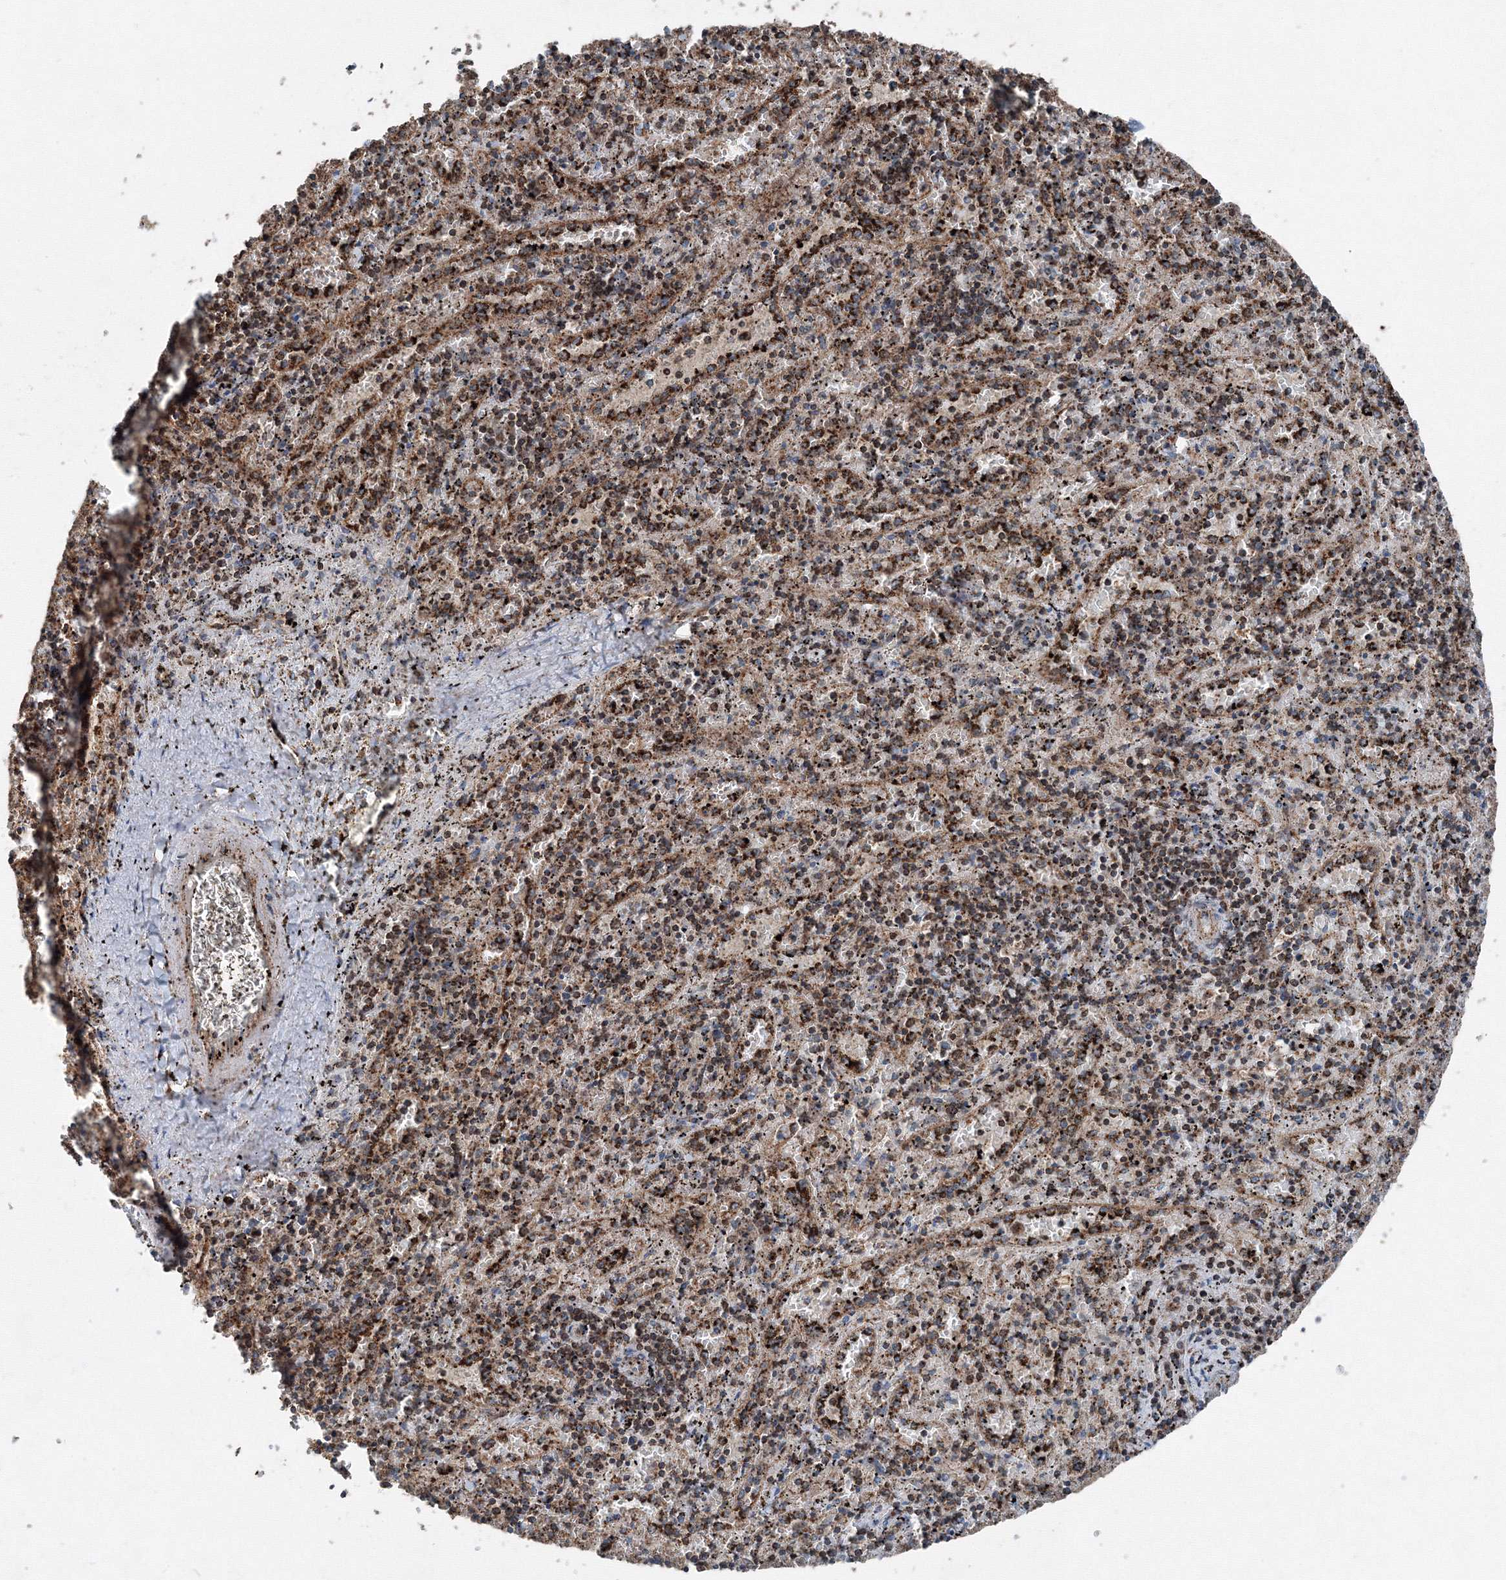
{"staining": {"intensity": "moderate", "quantity": ">75%", "location": "cytoplasmic/membranous"}, "tissue": "spleen", "cell_type": "Cells in red pulp", "image_type": "normal", "snomed": [{"axis": "morphology", "description": "Normal tissue, NOS"}, {"axis": "topography", "description": "Spleen"}], "caption": "Protein staining displays moderate cytoplasmic/membranous expression in approximately >75% of cells in red pulp in unremarkable spleen.", "gene": "AASDH", "patient": {"sex": "male", "age": 11}}